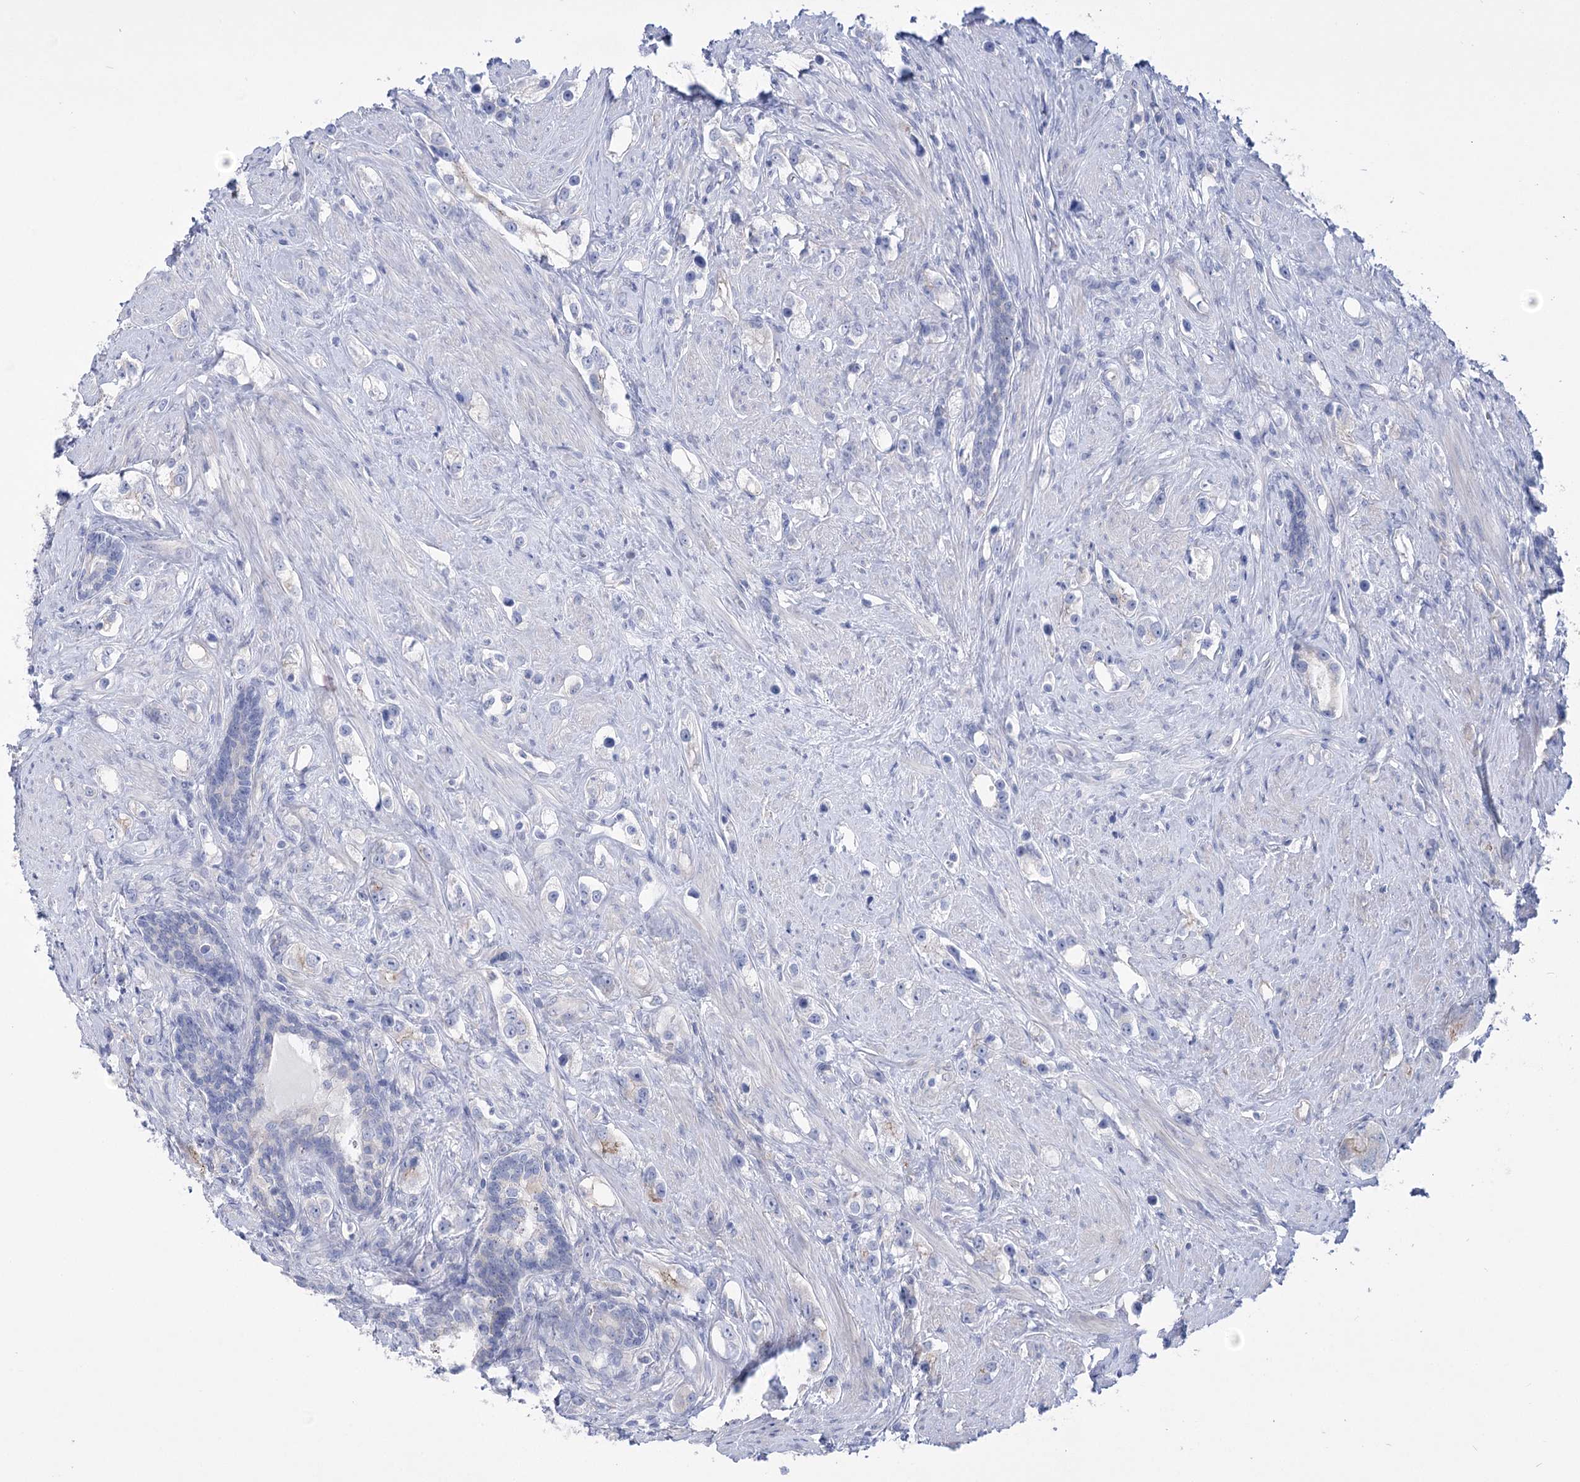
{"staining": {"intensity": "negative", "quantity": "none", "location": "none"}, "tissue": "prostate cancer", "cell_type": "Tumor cells", "image_type": "cancer", "snomed": [{"axis": "morphology", "description": "Adenocarcinoma, High grade"}, {"axis": "topography", "description": "Prostate"}], "caption": "Tumor cells show no significant protein expression in prostate cancer (adenocarcinoma (high-grade)). (DAB (3,3'-diaminobenzidine) IHC visualized using brightfield microscopy, high magnification).", "gene": "LRRC34", "patient": {"sex": "male", "age": 63}}